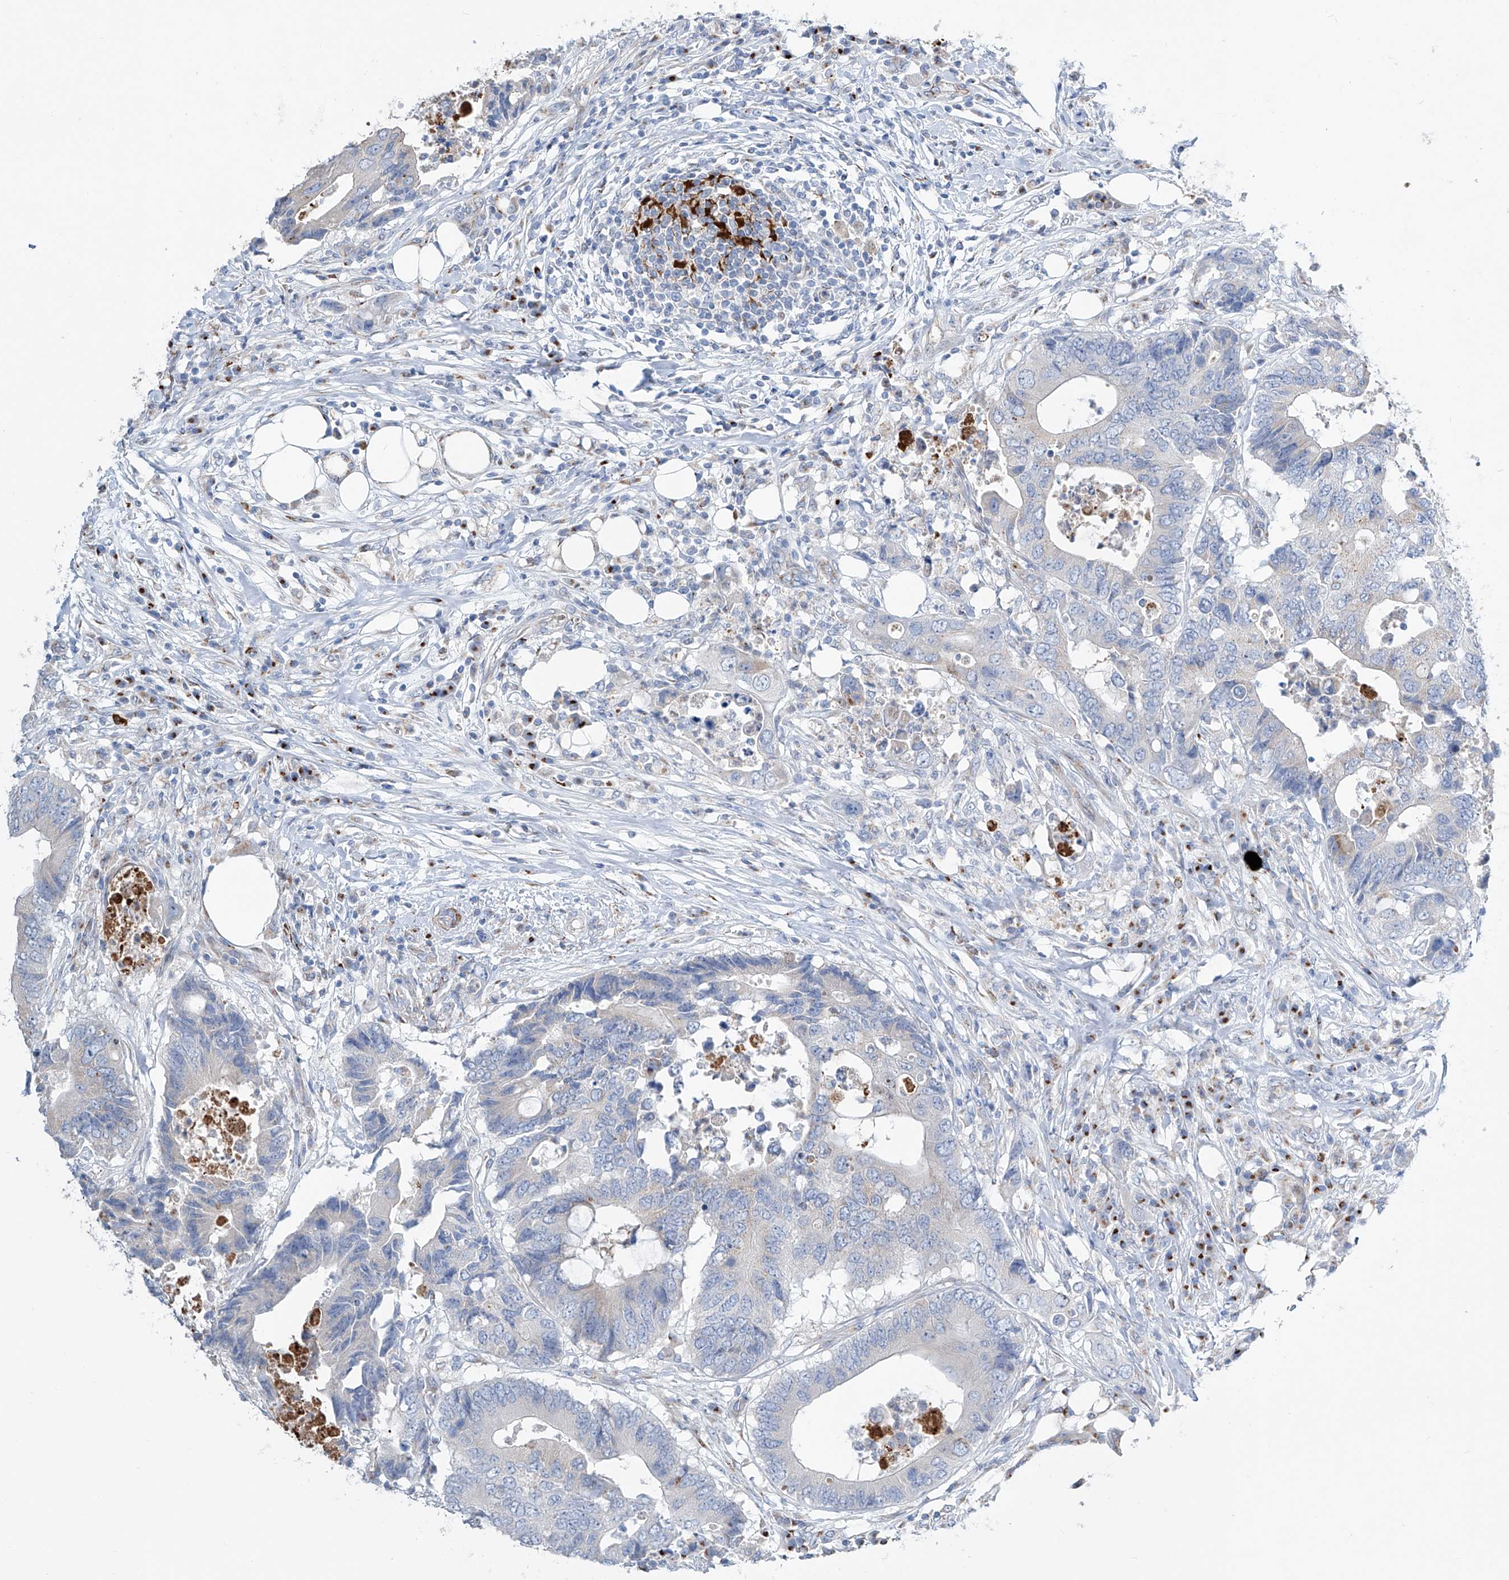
{"staining": {"intensity": "weak", "quantity": "<25%", "location": "cytoplasmic/membranous"}, "tissue": "colorectal cancer", "cell_type": "Tumor cells", "image_type": "cancer", "snomed": [{"axis": "morphology", "description": "Adenocarcinoma, NOS"}, {"axis": "topography", "description": "Colon"}], "caption": "Tumor cells show no significant expression in colorectal cancer. (Brightfield microscopy of DAB (3,3'-diaminobenzidine) immunohistochemistry at high magnification).", "gene": "CDH5", "patient": {"sex": "male", "age": 71}}